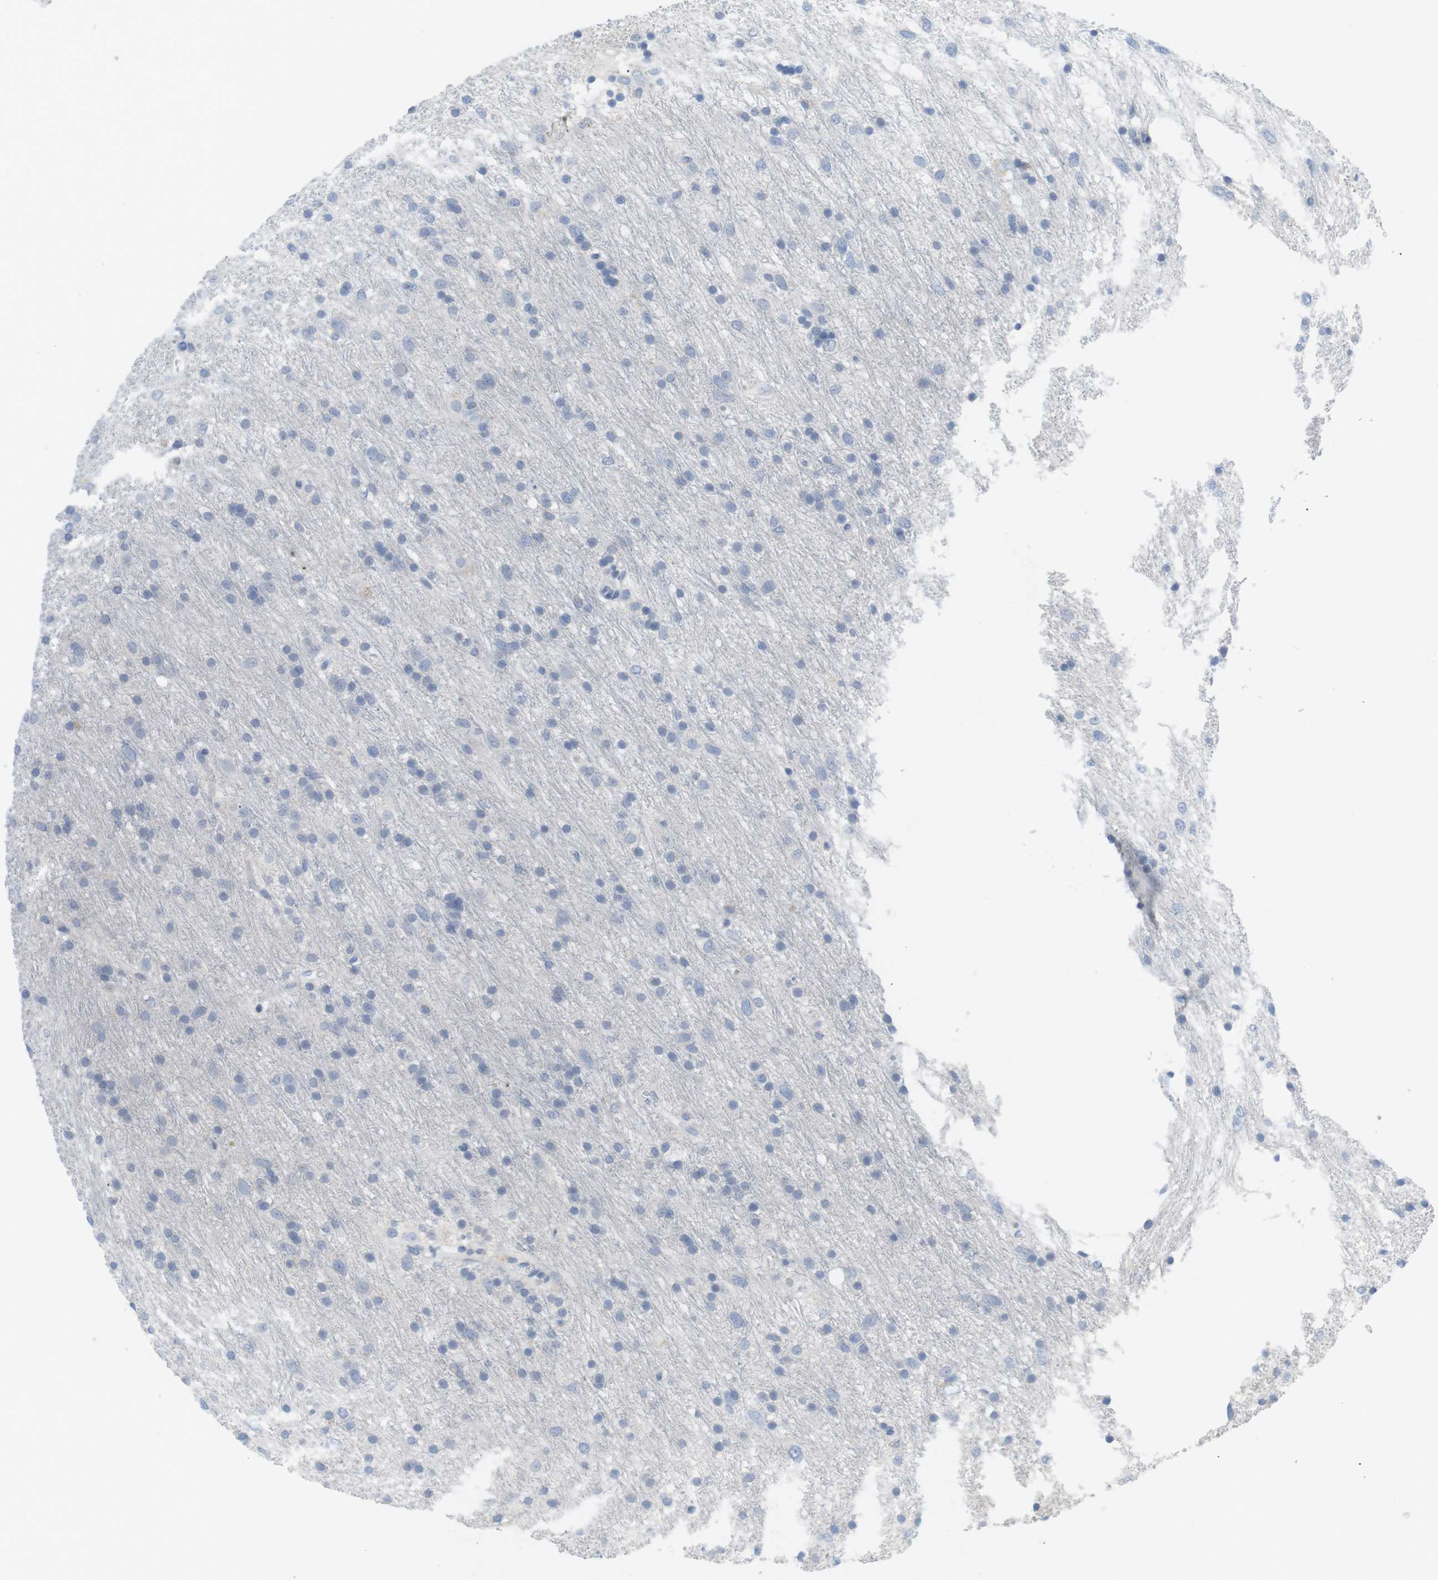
{"staining": {"intensity": "negative", "quantity": "none", "location": "none"}, "tissue": "glioma", "cell_type": "Tumor cells", "image_type": "cancer", "snomed": [{"axis": "morphology", "description": "Glioma, malignant, Low grade"}, {"axis": "topography", "description": "Brain"}], "caption": "Immunohistochemistry histopathology image of neoplastic tissue: human glioma stained with DAB exhibits no significant protein positivity in tumor cells.", "gene": "HBG2", "patient": {"sex": "male", "age": 77}}